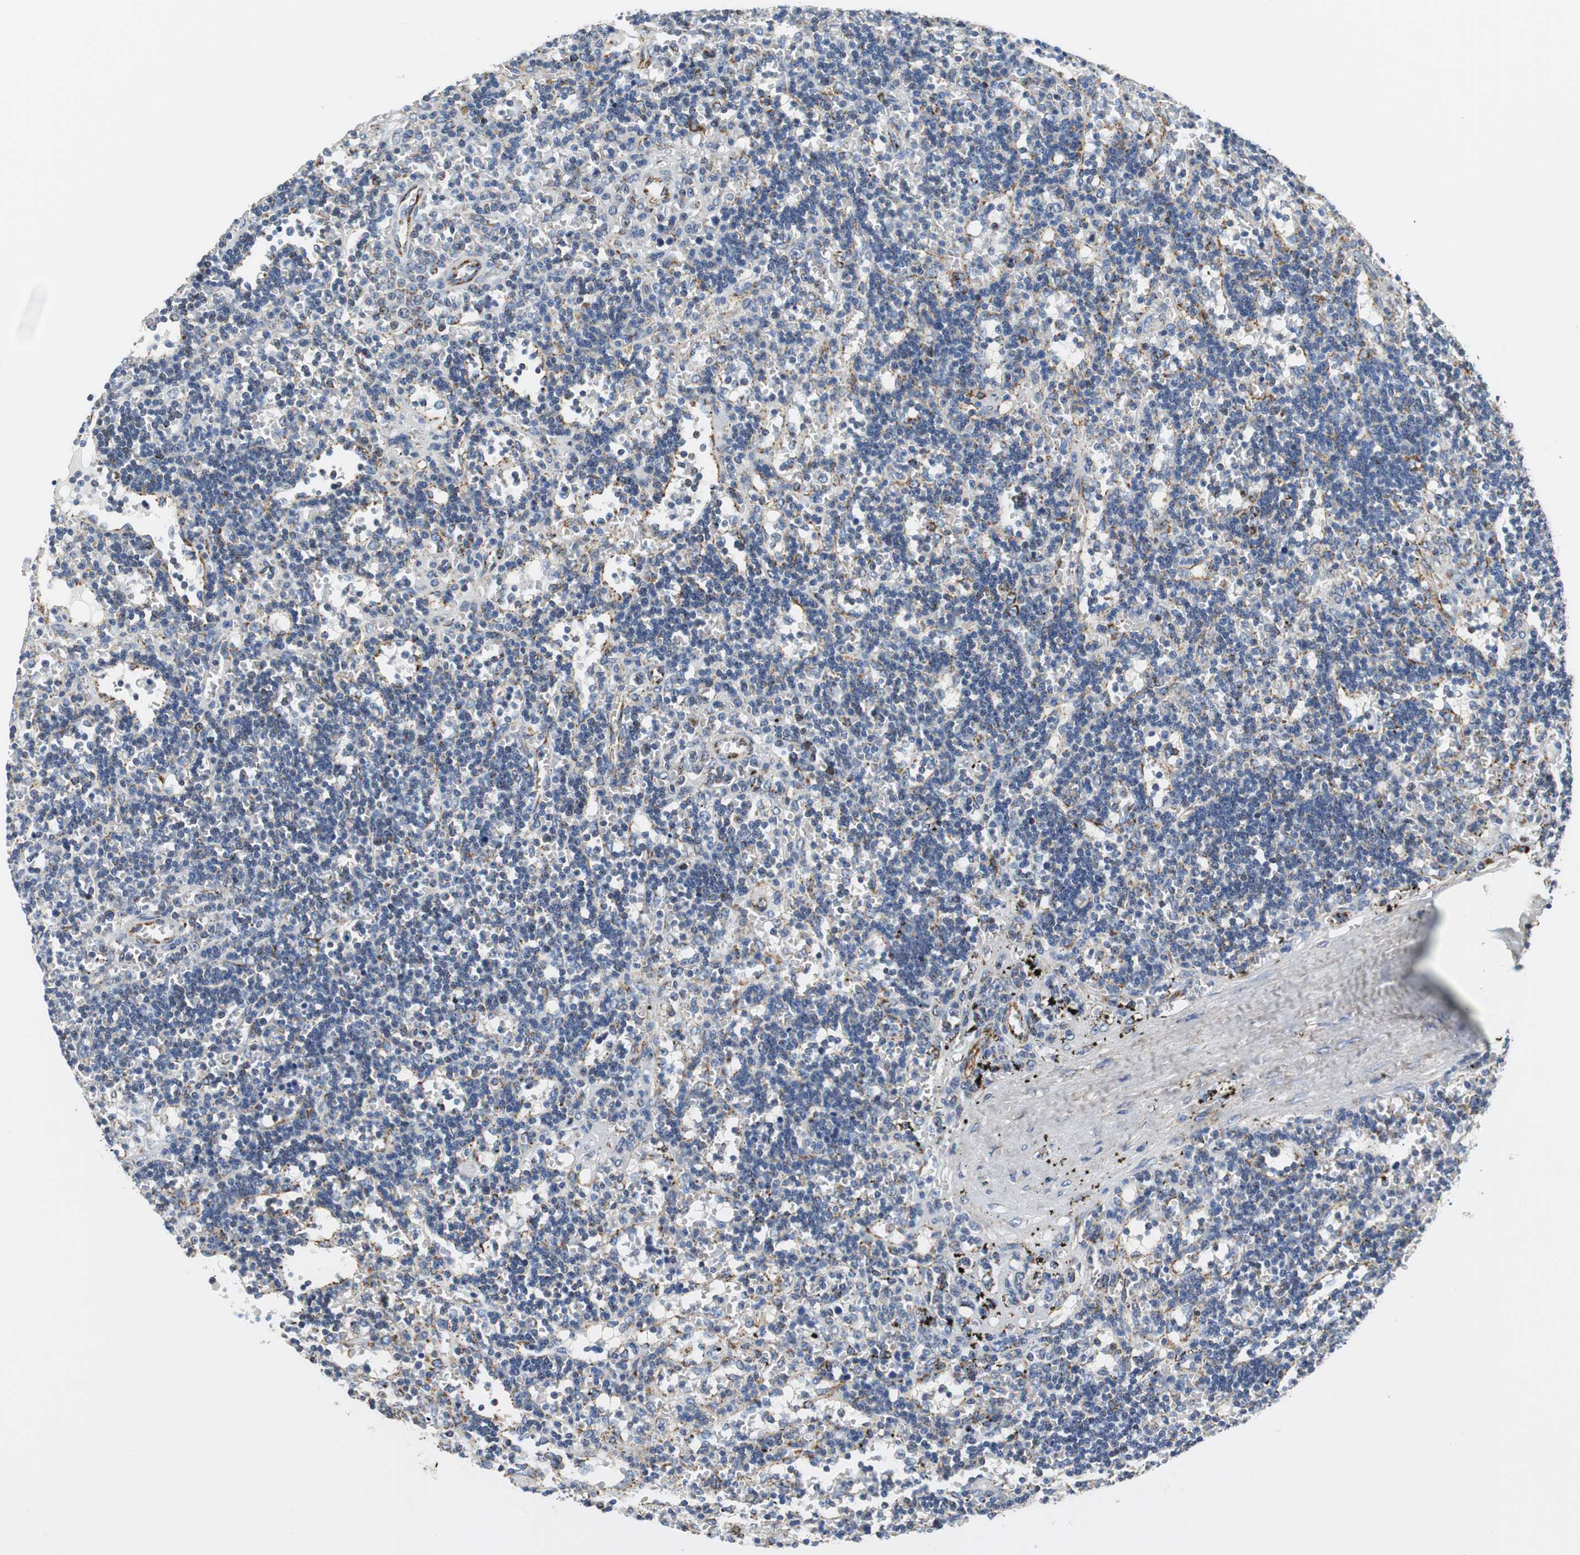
{"staining": {"intensity": "strong", "quantity": "25%-75%", "location": "cytoplasmic/membranous"}, "tissue": "lymphoma", "cell_type": "Tumor cells", "image_type": "cancer", "snomed": [{"axis": "morphology", "description": "Malignant lymphoma, non-Hodgkin's type, Low grade"}, {"axis": "topography", "description": "Spleen"}], "caption": "Immunohistochemical staining of human lymphoma demonstrates high levels of strong cytoplasmic/membranous protein staining in approximately 25%-75% of tumor cells.", "gene": "C1QTNF7", "patient": {"sex": "male", "age": 60}}